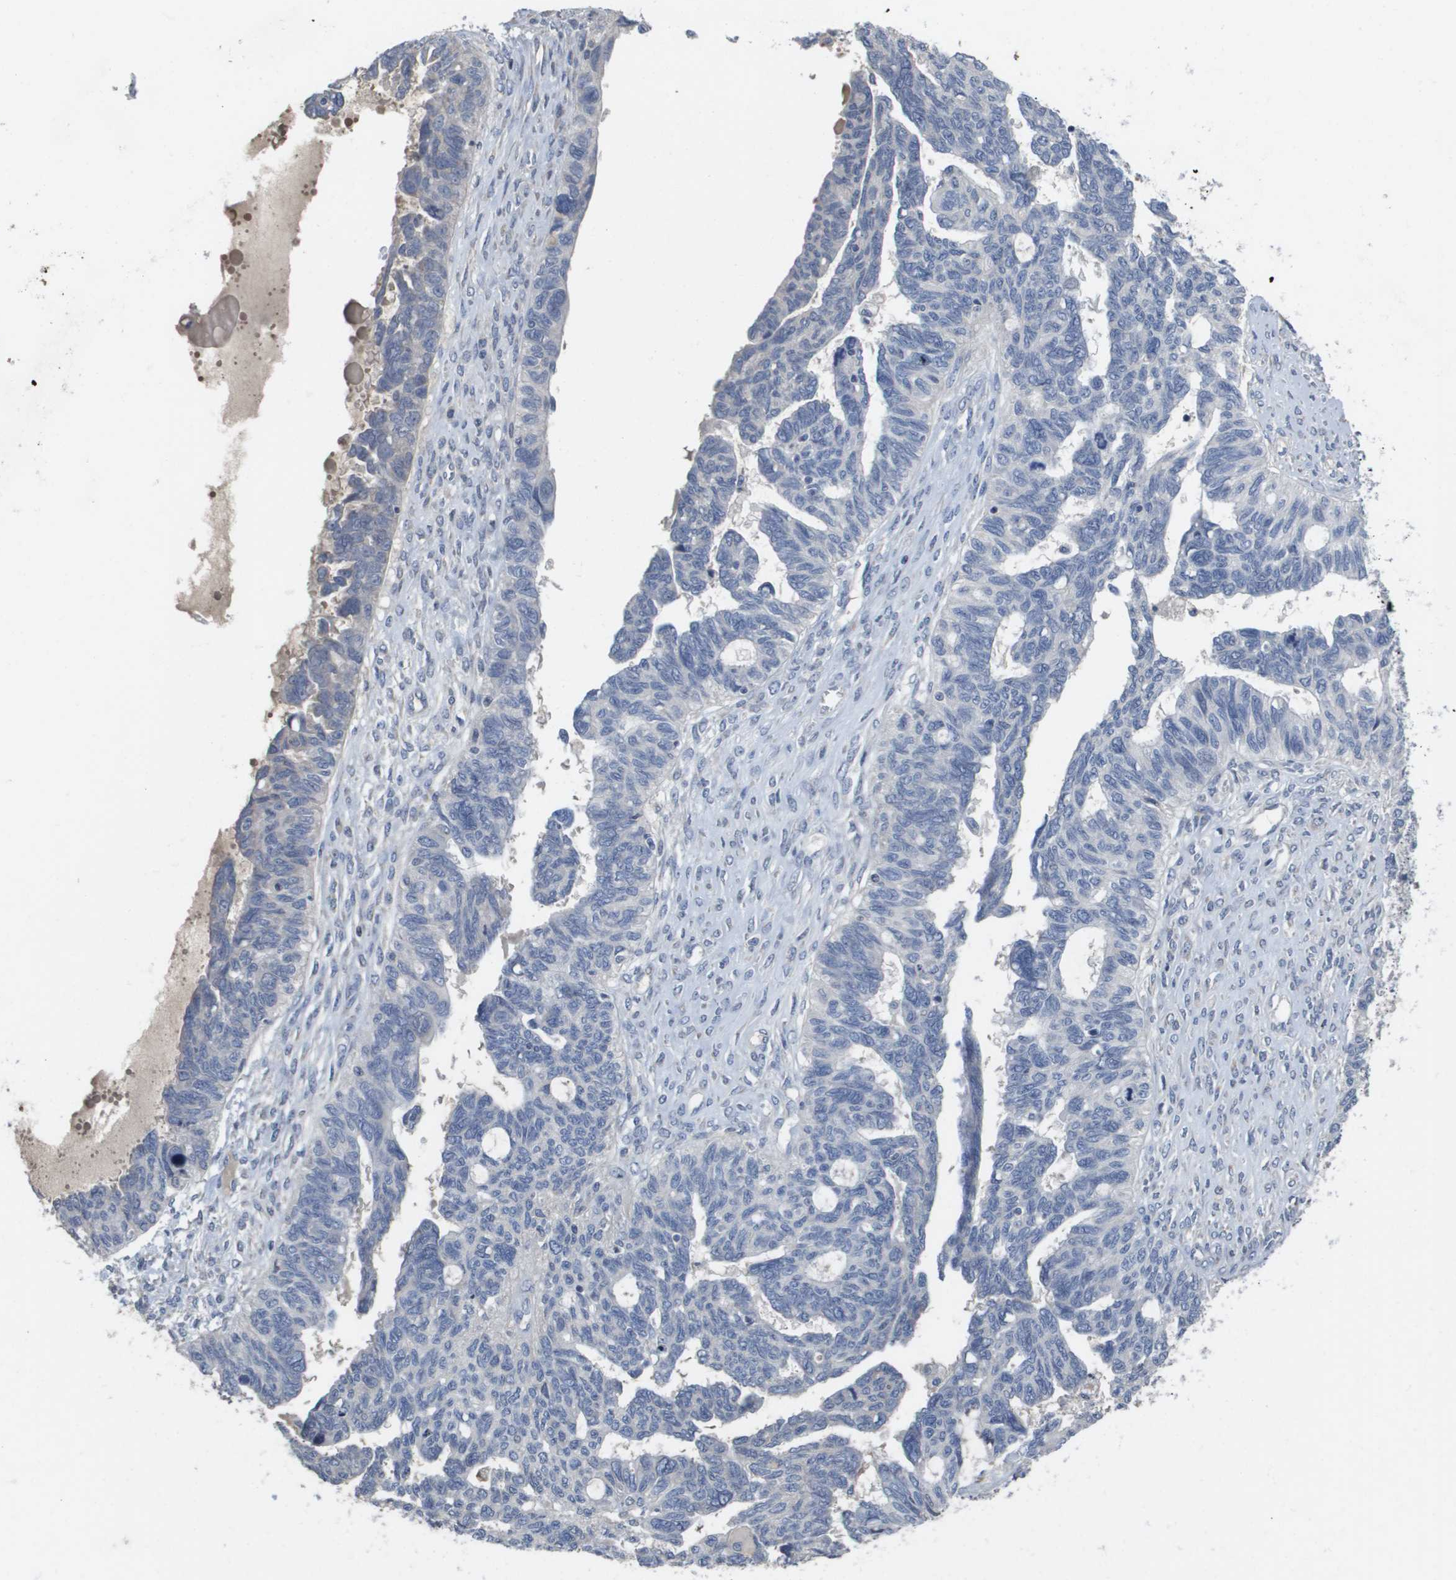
{"staining": {"intensity": "negative", "quantity": "none", "location": "none"}, "tissue": "ovarian cancer", "cell_type": "Tumor cells", "image_type": "cancer", "snomed": [{"axis": "morphology", "description": "Cystadenocarcinoma, serous, NOS"}, {"axis": "topography", "description": "Ovary"}], "caption": "The image displays no staining of tumor cells in serous cystadenocarcinoma (ovarian).", "gene": "CAPN11", "patient": {"sex": "female", "age": 79}}